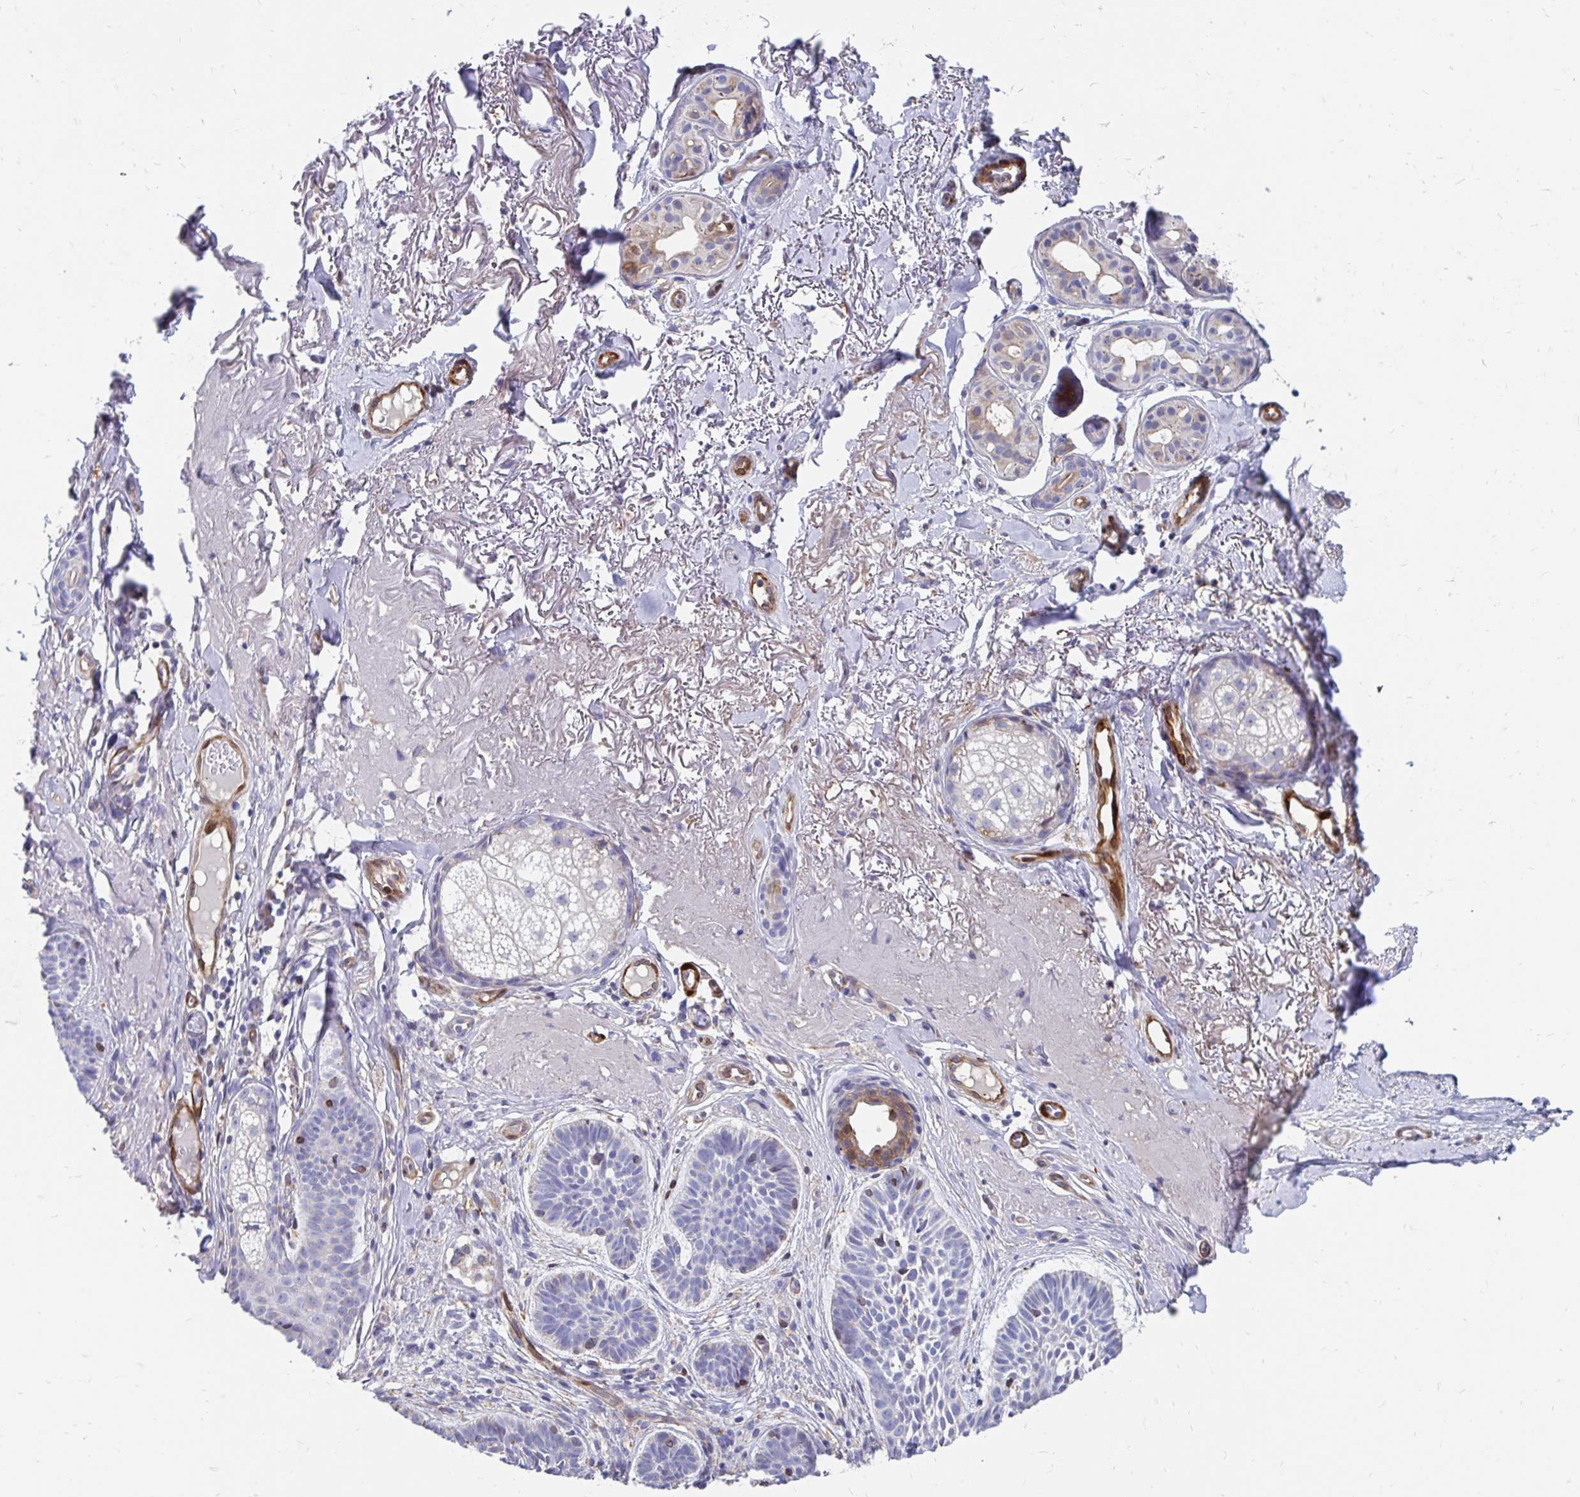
{"staining": {"intensity": "negative", "quantity": "none", "location": "none"}, "tissue": "skin cancer", "cell_type": "Tumor cells", "image_type": "cancer", "snomed": [{"axis": "morphology", "description": "Basal cell carcinoma"}, {"axis": "topography", "description": "Skin"}], "caption": "Basal cell carcinoma (skin) was stained to show a protein in brown. There is no significant staining in tumor cells.", "gene": "CDKL1", "patient": {"sex": "male", "age": 78}}